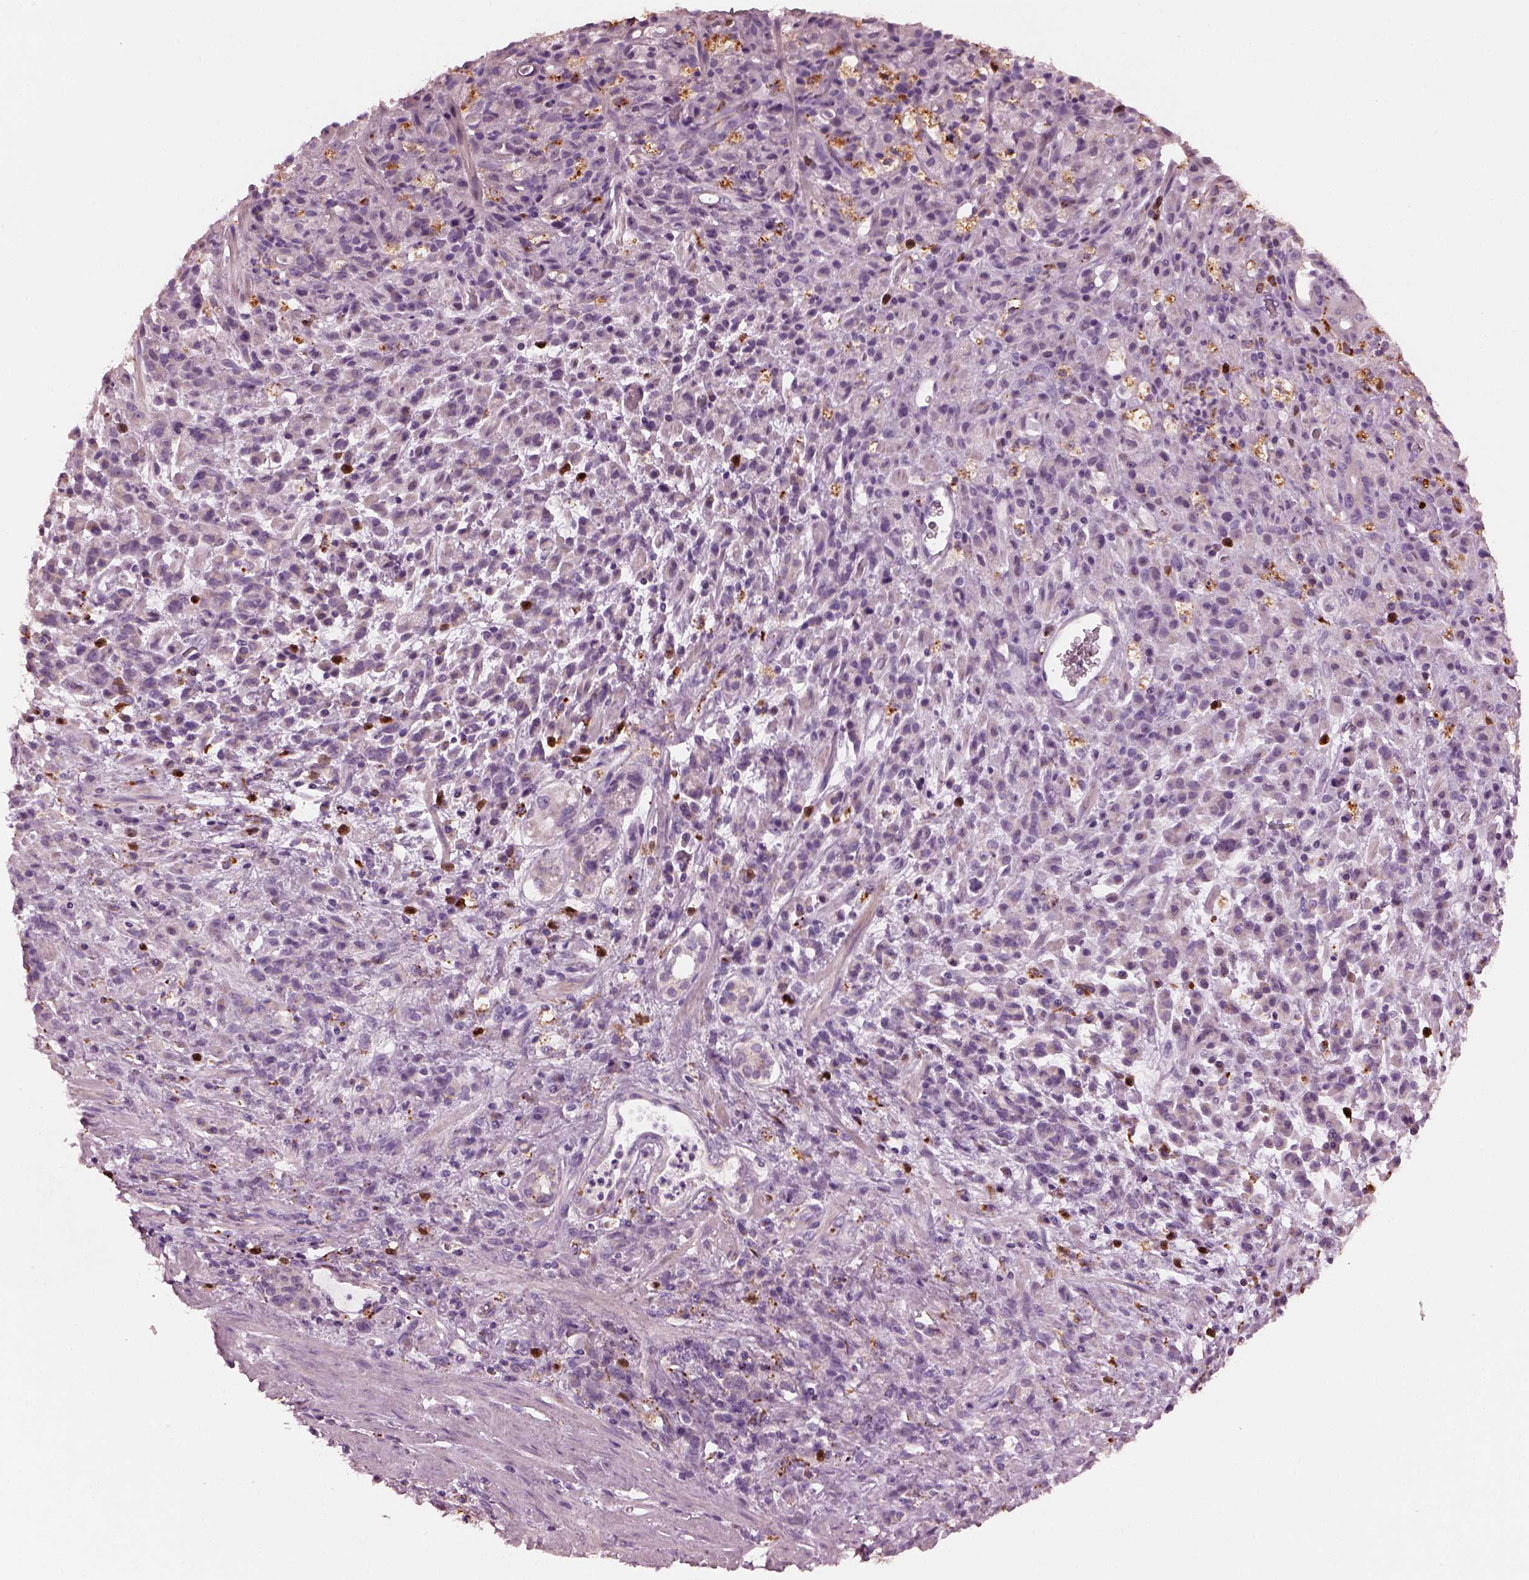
{"staining": {"intensity": "negative", "quantity": "none", "location": "none"}, "tissue": "stomach cancer", "cell_type": "Tumor cells", "image_type": "cancer", "snomed": [{"axis": "morphology", "description": "Adenocarcinoma, NOS"}, {"axis": "topography", "description": "Stomach"}], "caption": "Stomach adenocarcinoma was stained to show a protein in brown. There is no significant positivity in tumor cells.", "gene": "SLAMF8", "patient": {"sex": "female", "age": 60}}